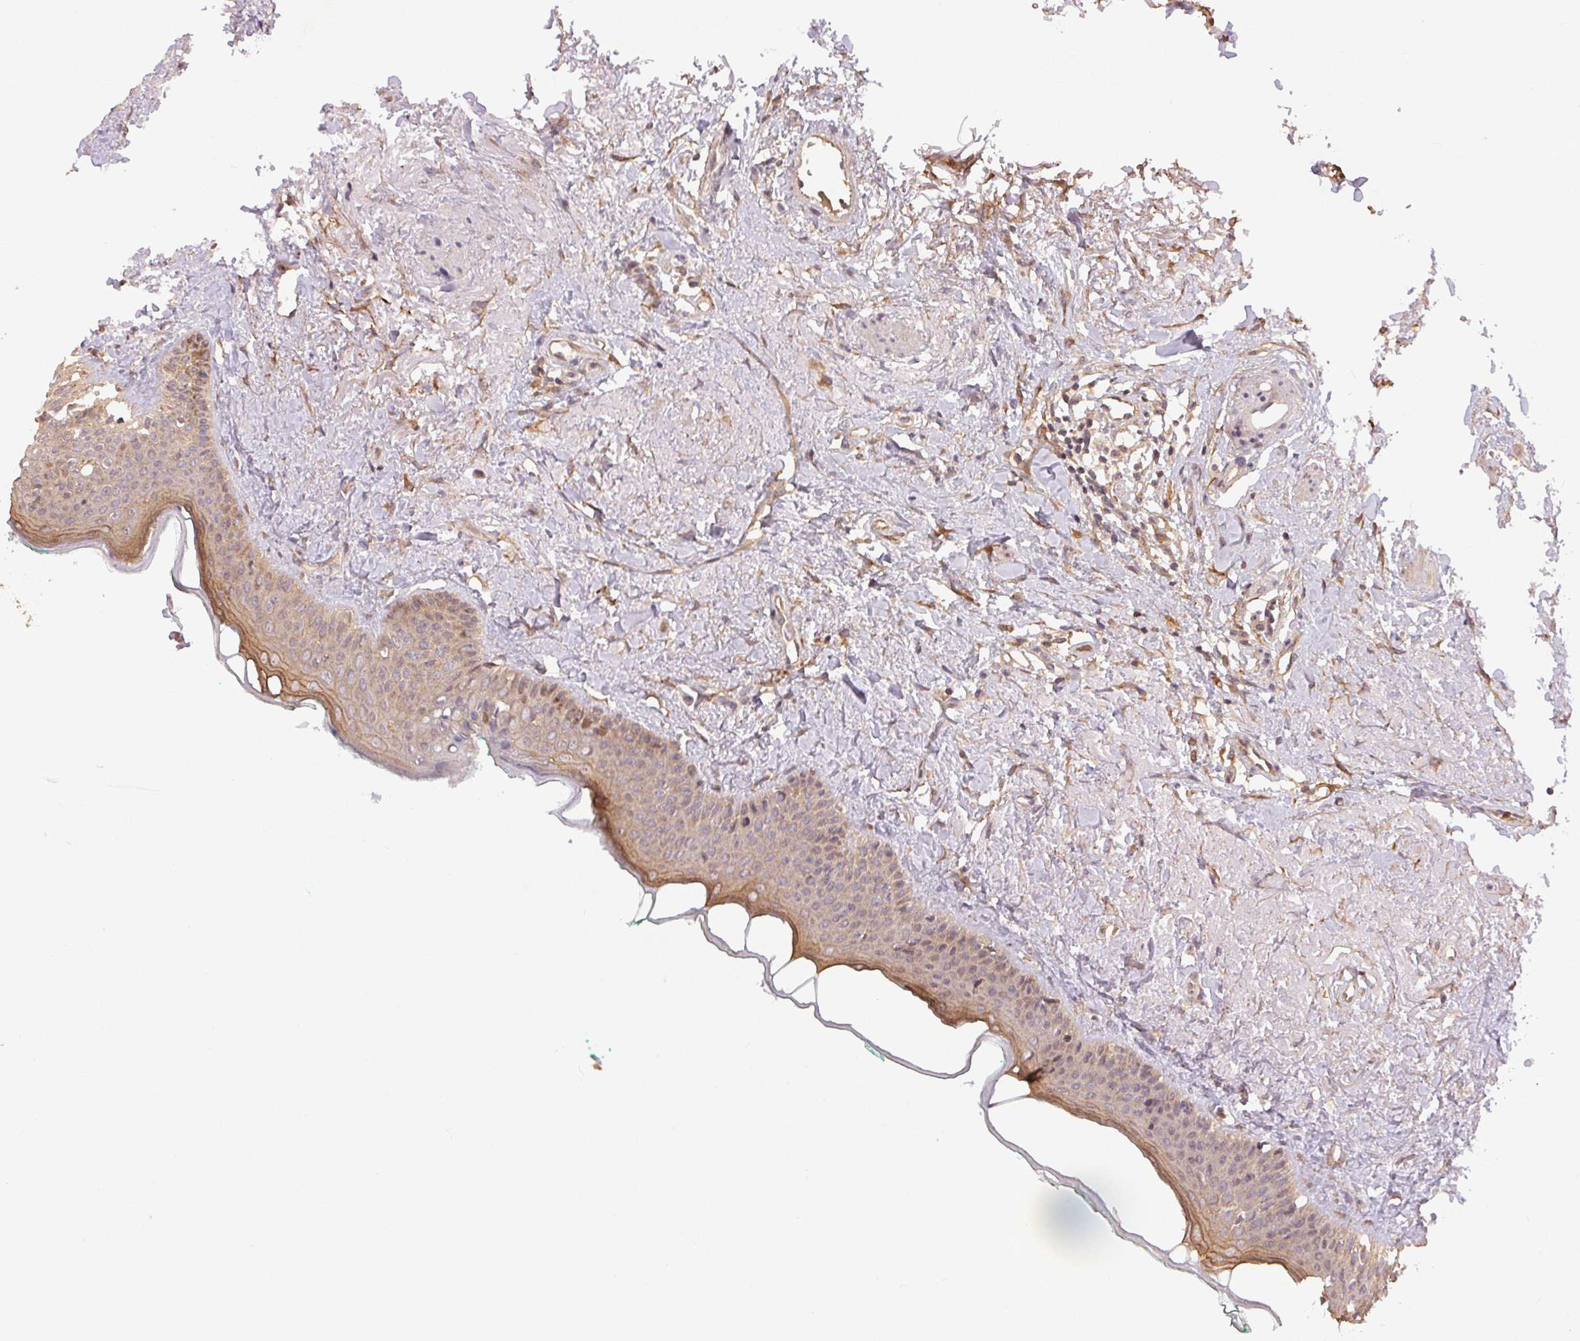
{"staining": {"intensity": "moderate", "quantity": "<25%", "location": "cytoplasmic/membranous"}, "tissue": "oral mucosa", "cell_type": "Squamous epithelial cells", "image_type": "normal", "snomed": [{"axis": "morphology", "description": "Normal tissue, NOS"}, {"axis": "topography", "description": "Oral tissue"}], "caption": "A brown stain highlights moderate cytoplasmic/membranous positivity of a protein in squamous epithelial cells of normal oral mucosa.", "gene": "MAPKAPK2", "patient": {"sex": "female", "age": 70}}